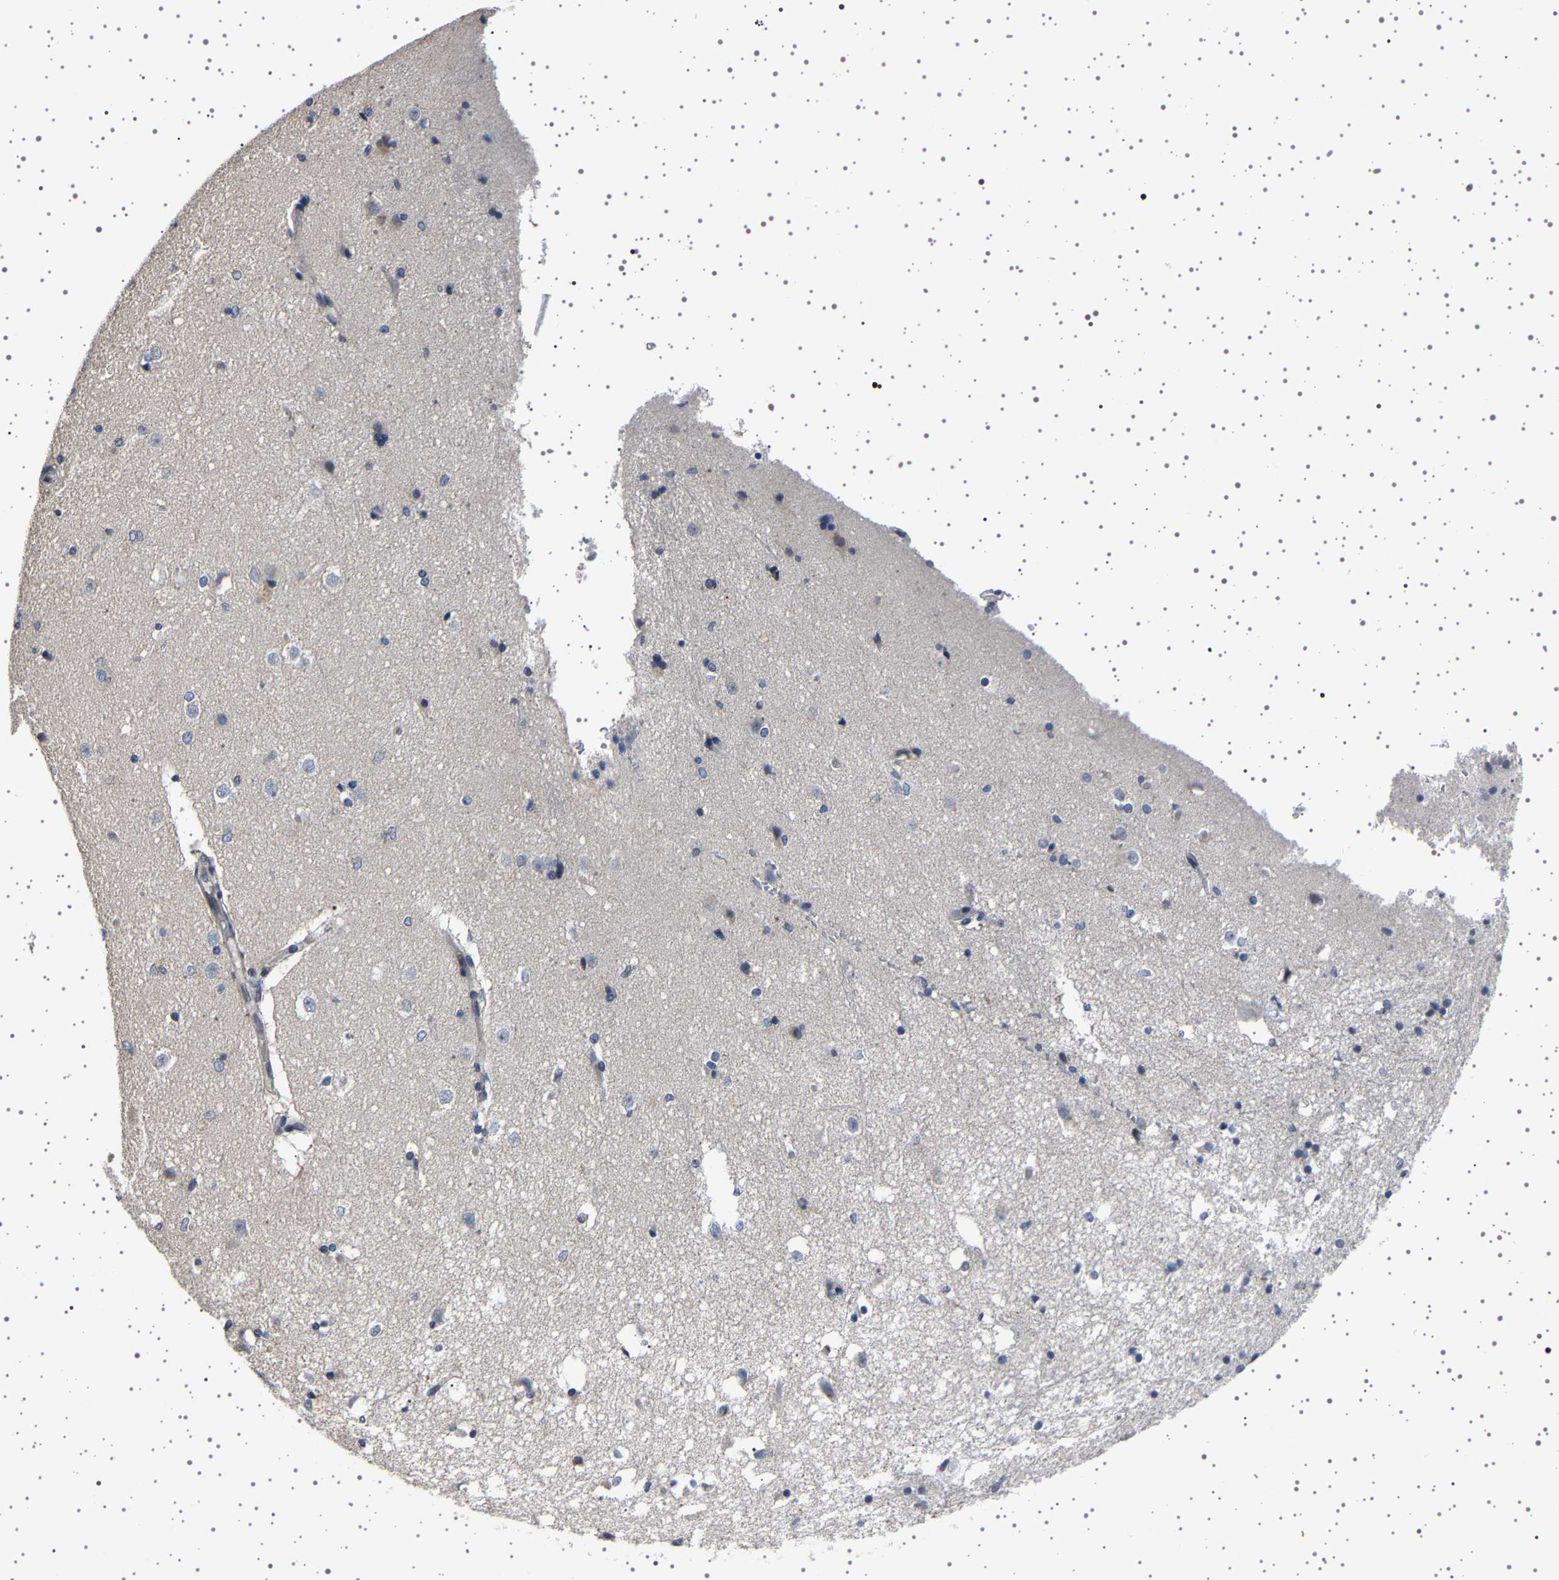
{"staining": {"intensity": "negative", "quantity": "none", "location": "none"}, "tissue": "caudate", "cell_type": "Glial cells", "image_type": "normal", "snomed": [{"axis": "morphology", "description": "Normal tissue, NOS"}, {"axis": "topography", "description": "Lateral ventricle wall"}], "caption": "Caudate was stained to show a protein in brown. There is no significant staining in glial cells. Brightfield microscopy of IHC stained with DAB (brown) and hematoxylin (blue), captured at high magnification.", "gene": "IL10RB", "patient": {"sex": "female", "age": 19}}